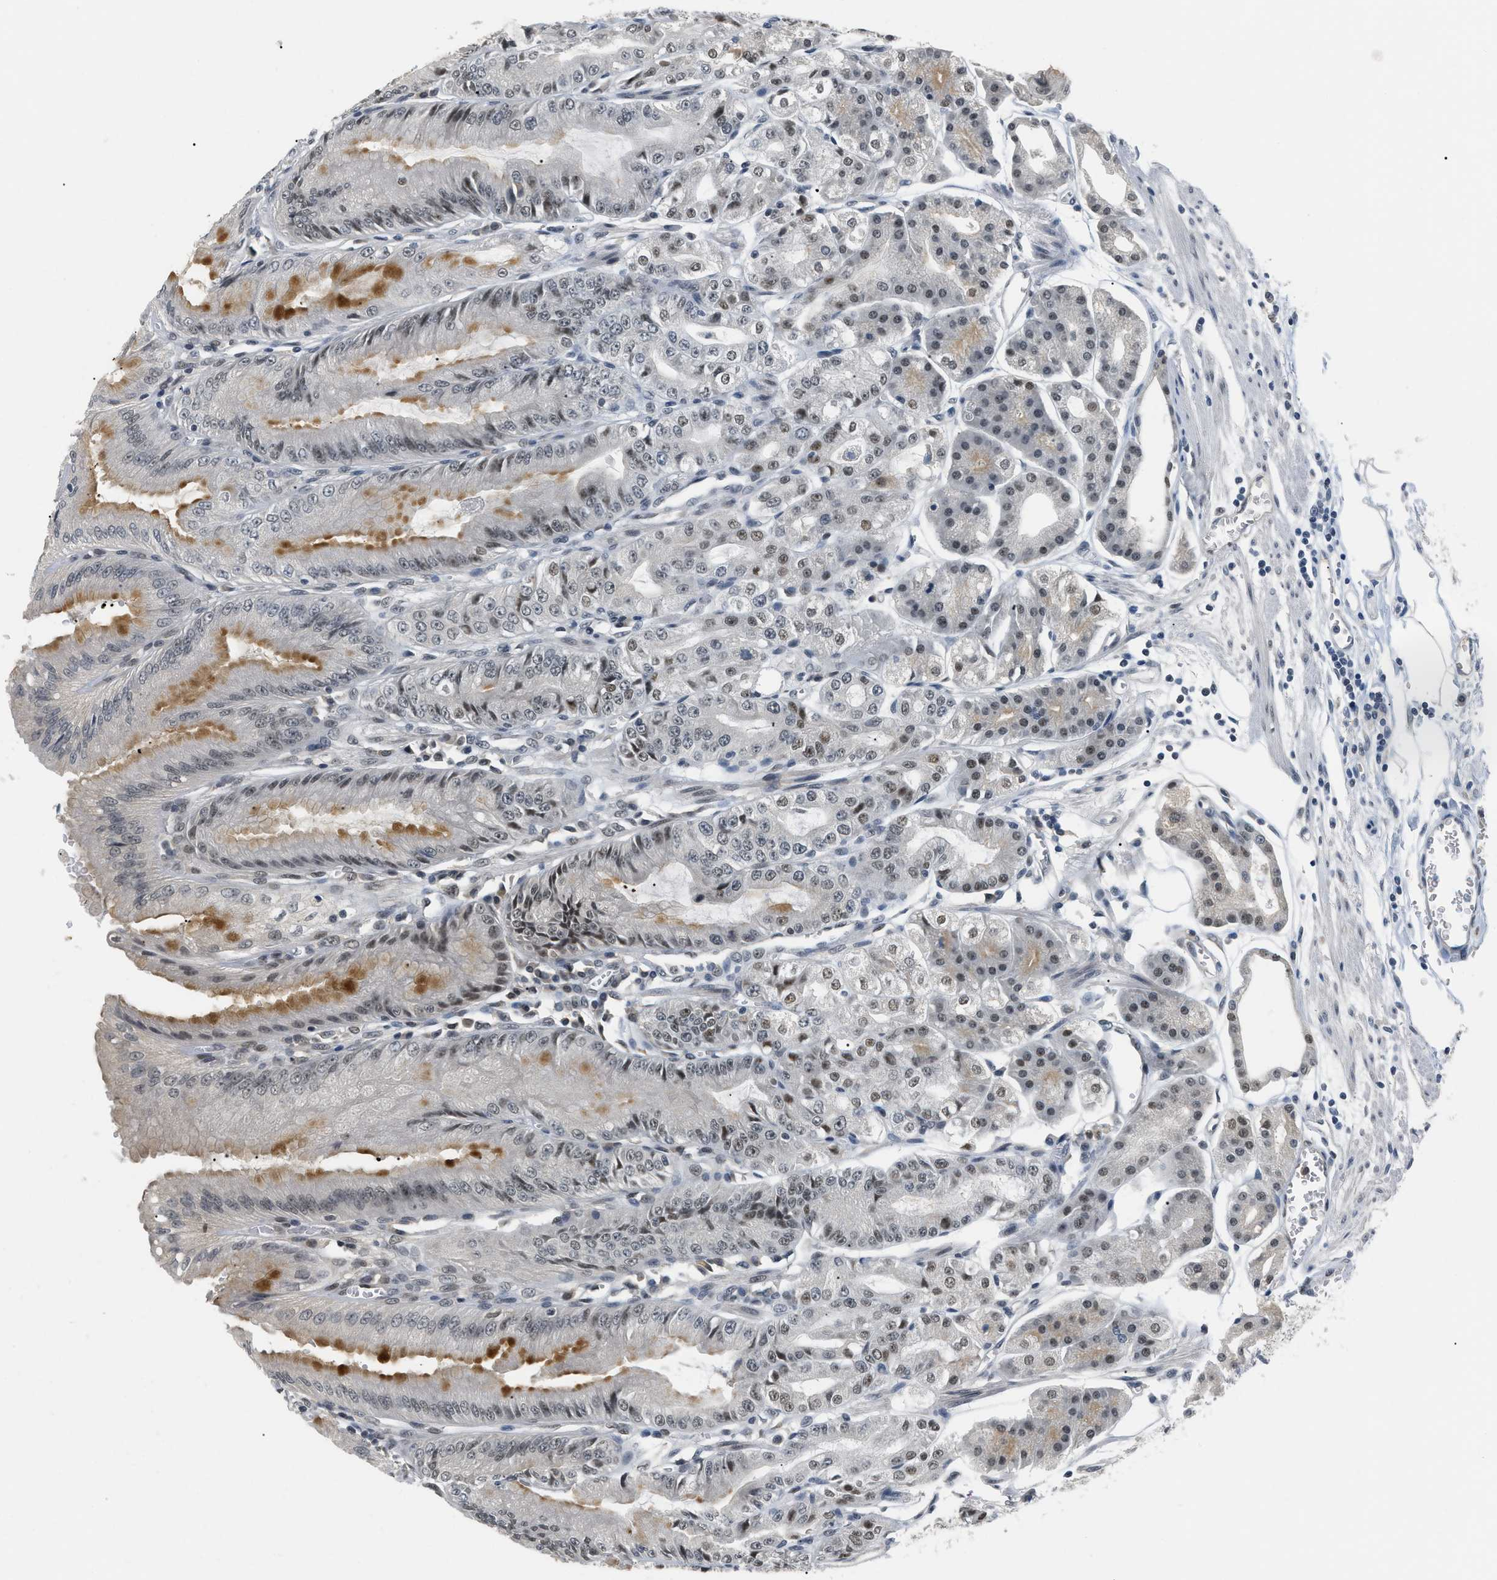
{"staining": {"intensity": "moderate", "quantity": "25%-75%", "location": "cytoplasmic/membranous,nuclear"}, "tissue": "stomach", "cell_type": "Glandular cells", "image_type": "normal", "snomed": [{"axis": "morphology", "description": "Normal tissue, NOS"}, {"axis": "topography", "description": "Stomach, lower"}], "caption": "The photomicrograph demonstrates immunohistochemical staining of benign stomach. There is moderate cytoplasmic/membranous,nuclear positivity is appreciated in approximately 25%-75% of glandular cells. The protein is stained brown, and the nuclei are stained in blue (DAB (3,3'-diaminobenzidine) IHC with brightfield microscopy, high magnification).", "gene": "MZF1", "patient": {"sex": "male", "age": 71}}